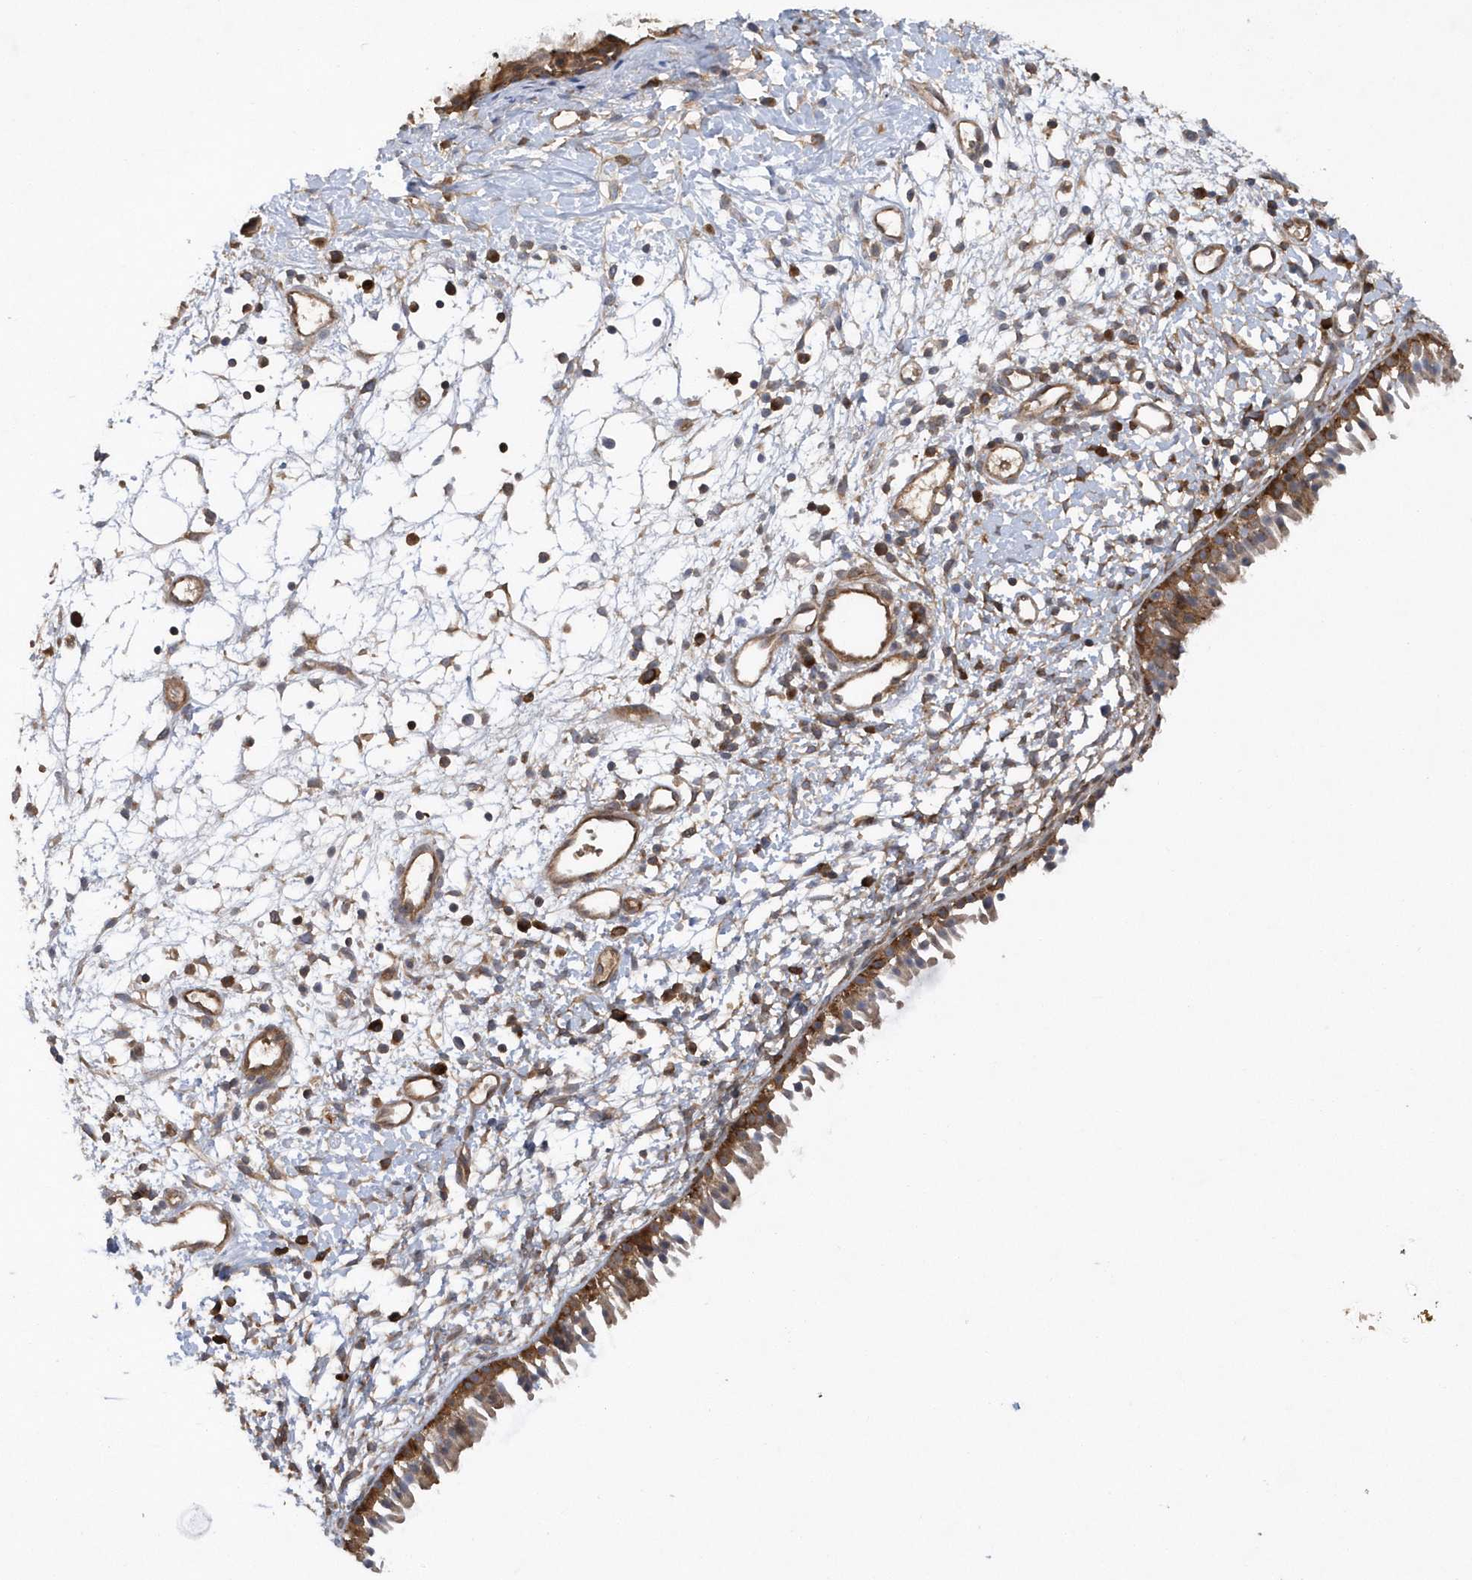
{"staining": {"intensity": "moderate", "quantity": ">75%", "location": "cytoplasmic/membranous"}, "tissue": "nasopharynx", "cell_type": "Respiratory epithelial cells", "image_type": "normal", "snomed": [{"axis": "morphology", "description": "Normal tissue, NOS"}, {"axis": "topography", "description": "Nasopharynx"}], "caption": "A high-resolution micrograph shows IHC staining of normal nasopharynx, which displays moderate cytoplasmic/membranous expression in approximately >75% of respiratory epithelial cells.", "gene": "PAICS", "patient": {"sex": "male", "age": 22}}